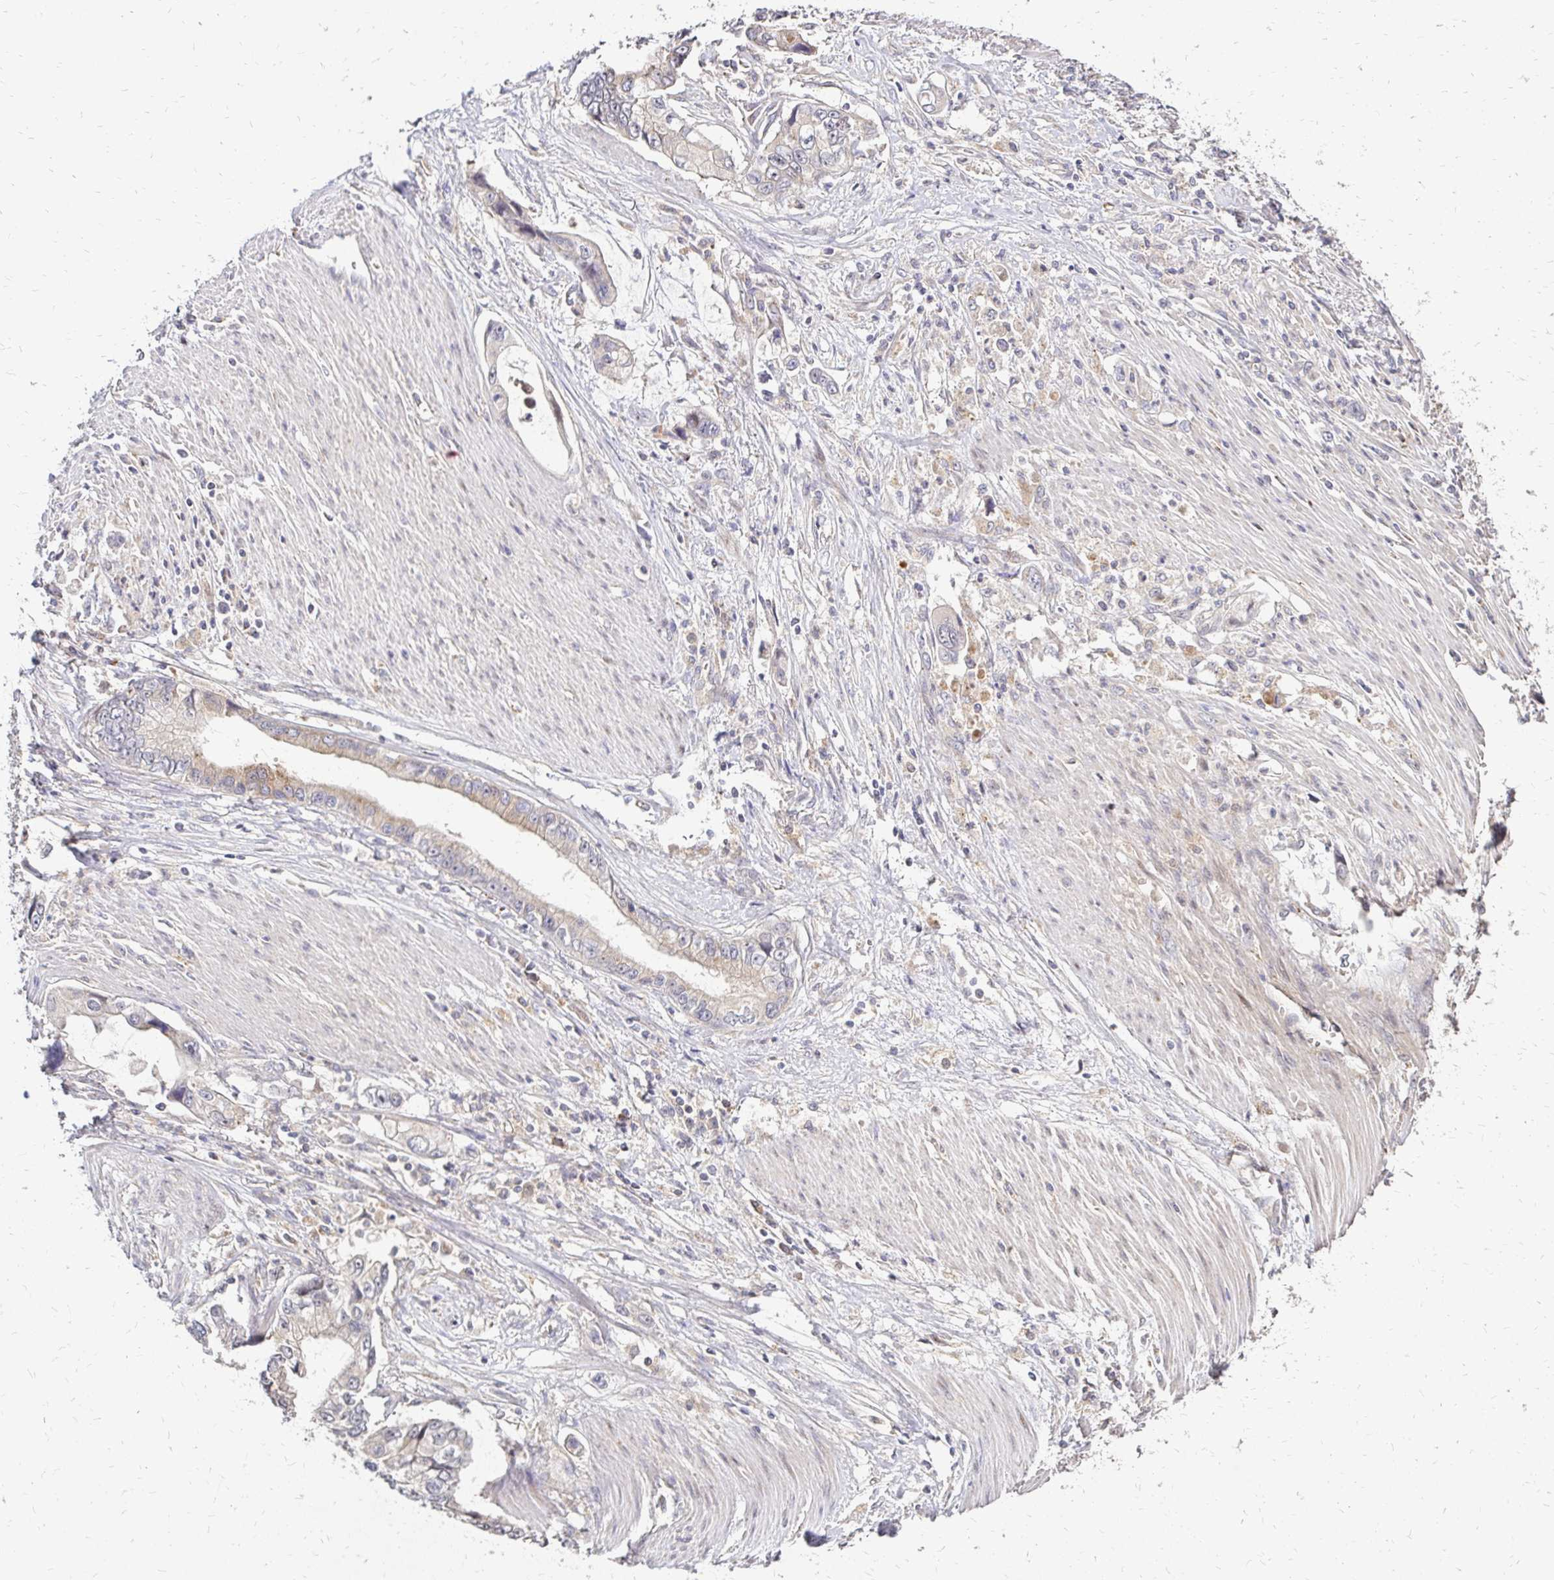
{"staining": {"intensity": "negative", "quantity": "none", "location": "none"}, "tissue": "stomach cancer", "cell_type": "Tumor cells", "image_type": "cancer", "snomed": [{"axis": "morphology", "description": "Adenocarcinoma, NOS"}, {"axis": "topography", "description": "Pancreas"}, {"axis": "topography", "description": "Stomach, upper"}], "caption": "A photomicrograph of adenocarcinoma (stomach) stained for a protein demonstrates no brown staining in tumor cells.", "gene": "IDUA", "patient": {"sex": "male", "age": 77}}